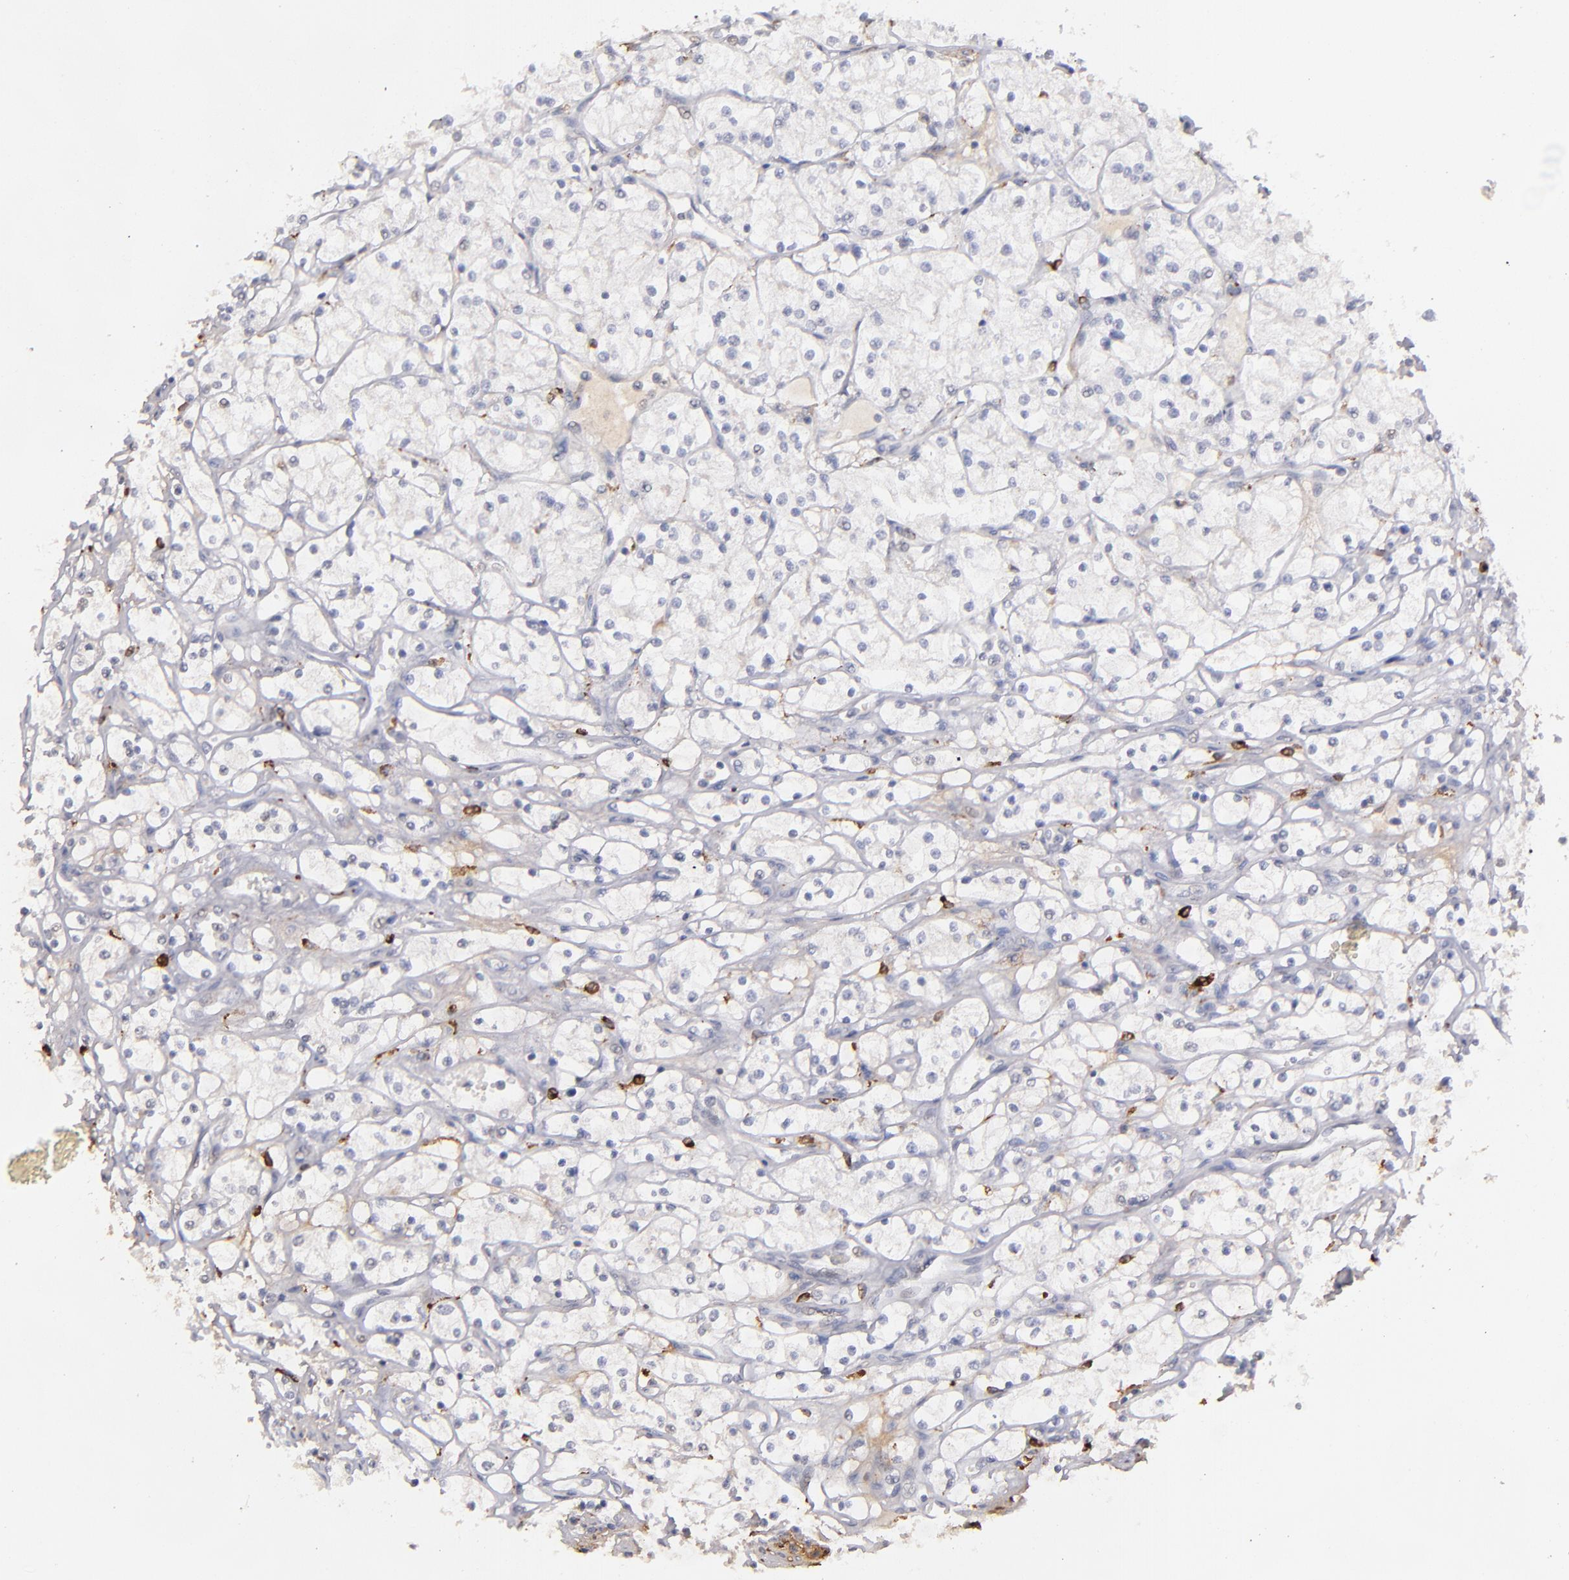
{"staining": {"intensity": "weak", "quantity": "<25%", "location": "cytoplasmic/membranous"}, "tissue": "renal cancer", "cell_type": "Tumor cells", "image_type": "cancer", "snomed": [{"axis": "morphology", "description": "Adenocarcinoma, NOS"}, {"axis": "topography", "description": "Kidney"}], "caption": "Immunohistochemical staining of renal cancer (adenocarcinoma) displays no significant staining in tumor cells. (Stains: DAB (3,3'-diaminobenzidine) immunohistochemistry (IHC) with hematoxylin counter stain, Microscopy: brightfield microscopy at high magnification).", "gene": "C1QA", "patient": {"sex": "male", "age": 61}}